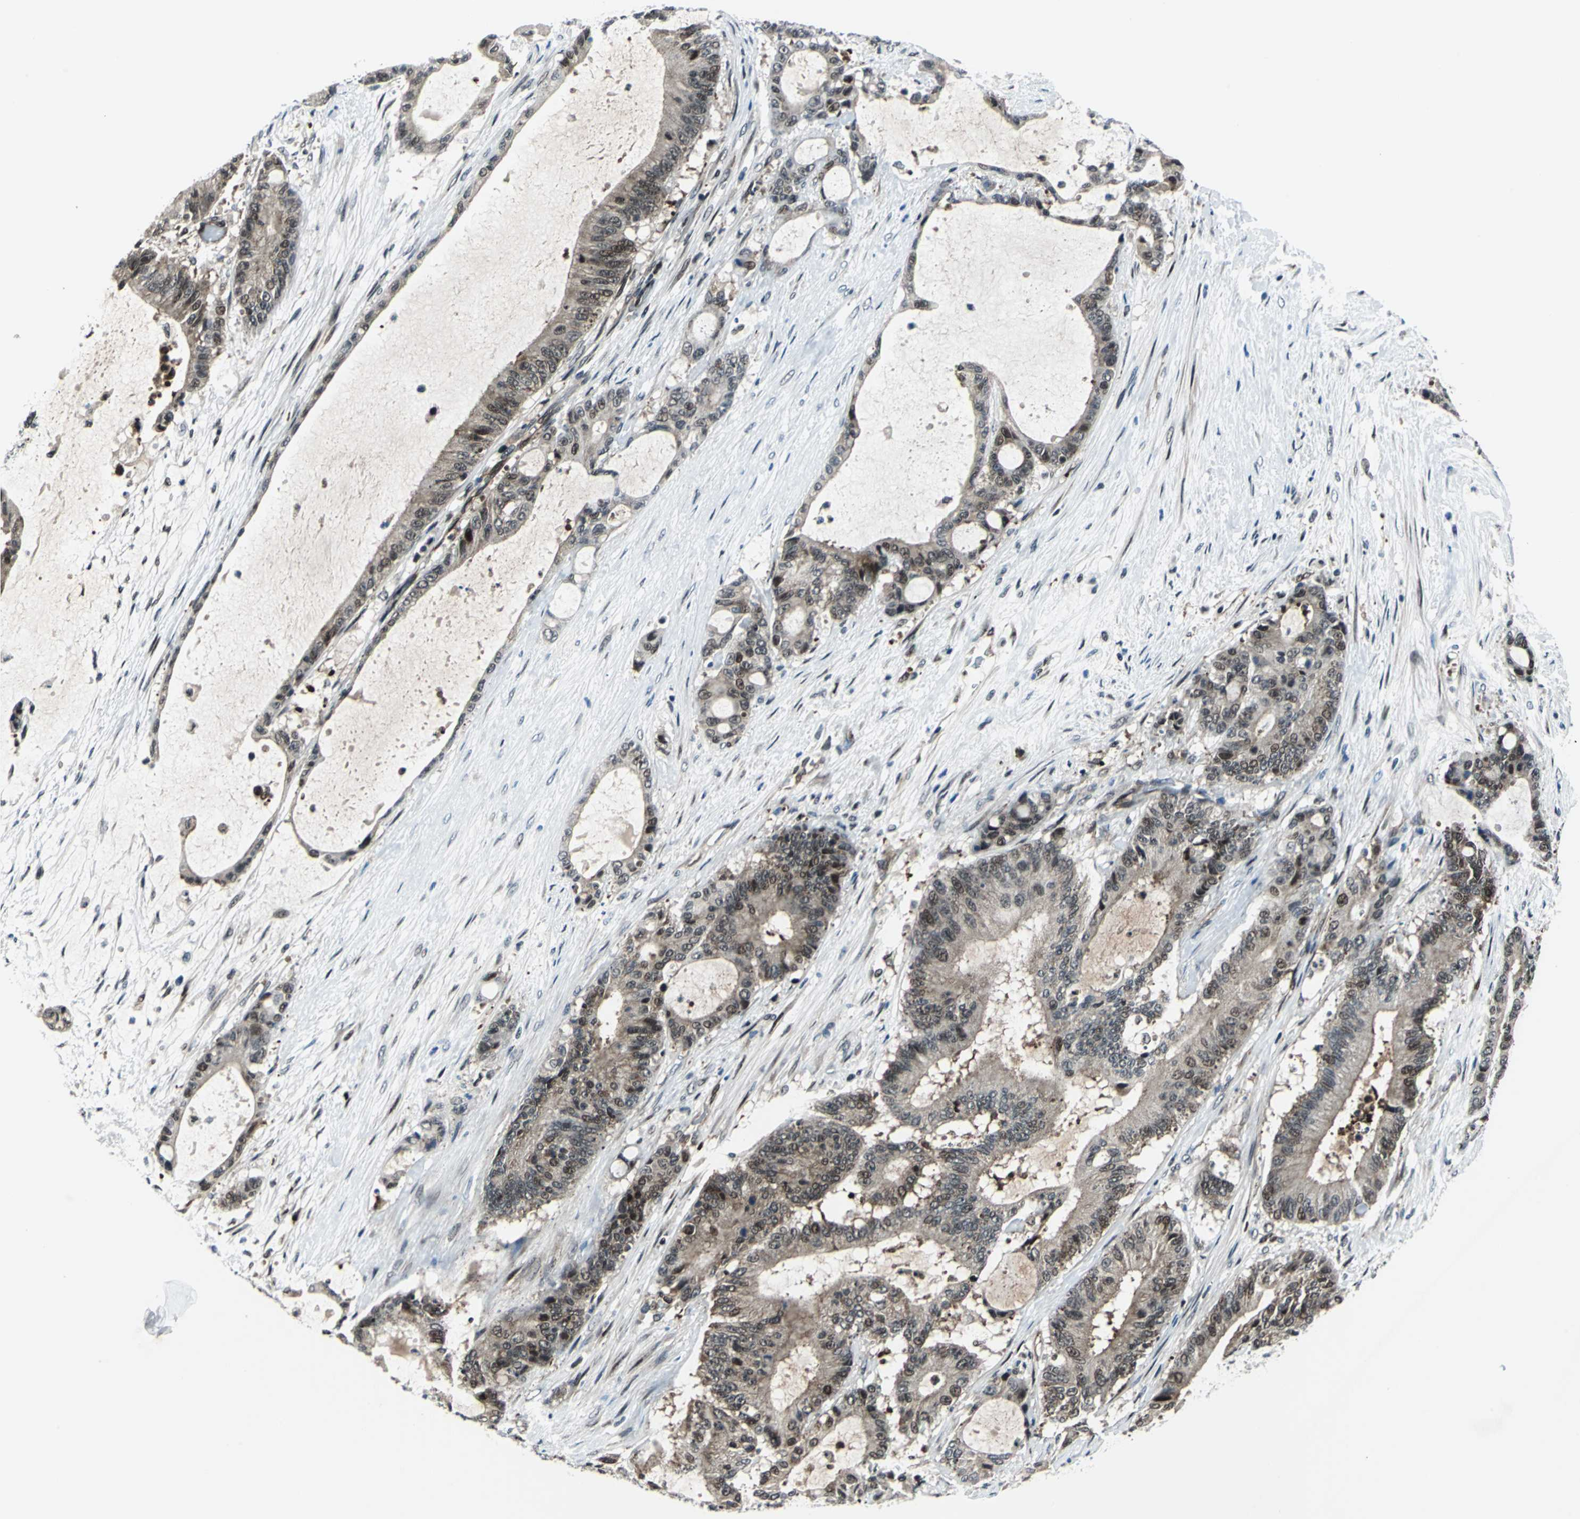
{"staining": {"intensity": "weak", "quantity": ">75%", "location": "cytoplasmic/membranous,nuclear"}, "tissue": "liver cancer", "cell_type": "Tumor cells", "image_type": "cancer", "snomed": [{"axis": "morphology", "description": "Cholangiocarcinoma"}, {"axis": "topography", "description": "Liver"}], "caption": "A brown stain shows weak cytoplasmic/membranous and nuclear staining of a protein in human liver cancer (cholangiocarcinoma) tumor cells.", "gene": "POLR3K", "patient": {"sex": "female", "age": 73}}